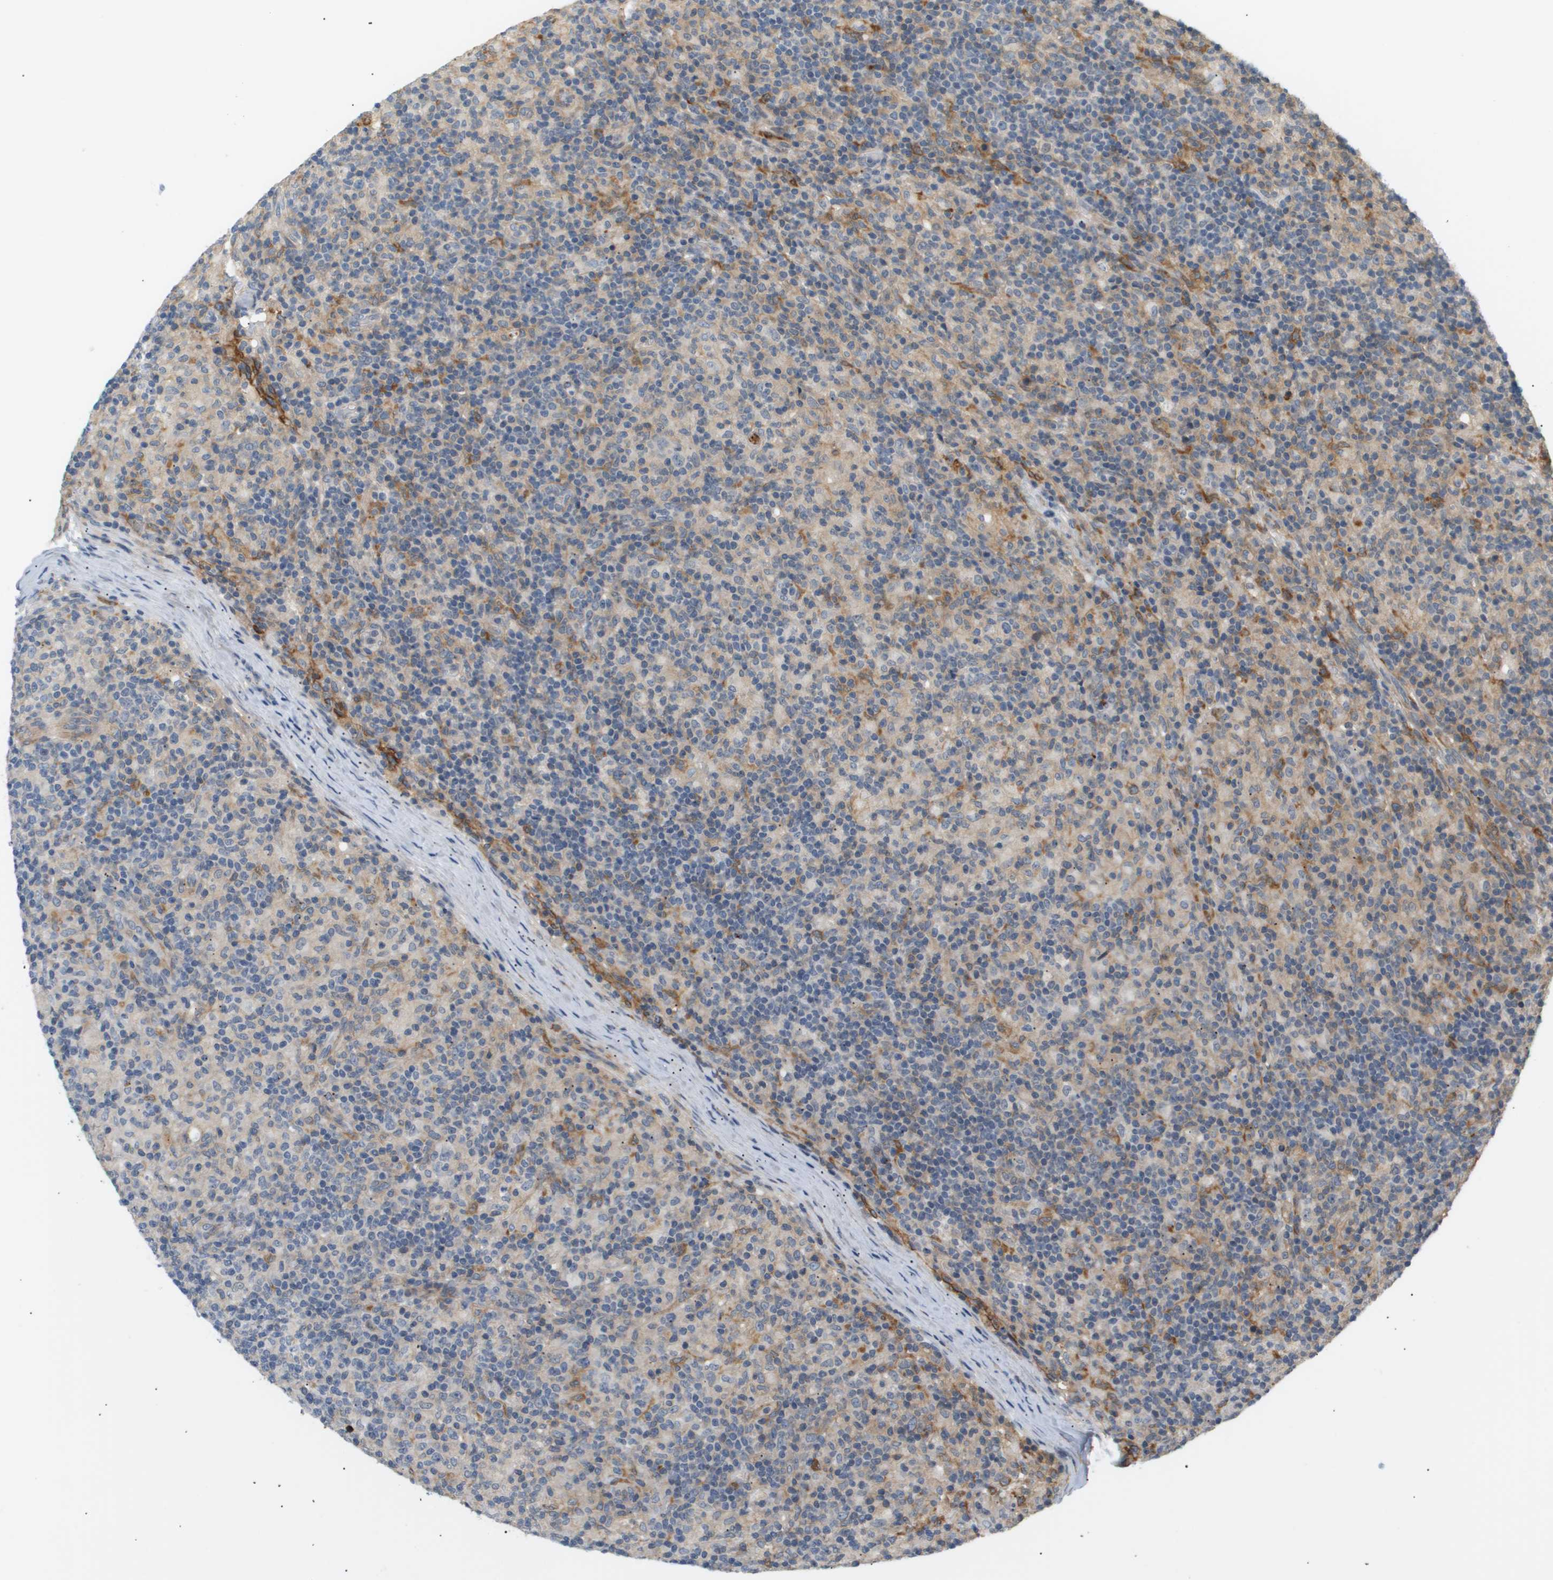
{"staining": {"intensity": "negative", "quantity": "none", "location": "none"}, "tissue": "lymphoma", "cell_type": "Tumor cells", "image_type": "cancer", "snomed": [{"axis": "morphology", "description": "Hodgkin's disease, NOS"}, {"axis": "topography", "description": "Lymph node"}], "caption": "Human Hodgkin's disease stained for a protein using IHC demonstrates no staining in tumor cells.", "gene": "CORO2B", "patient": {"sex": "male", "age": 70}}